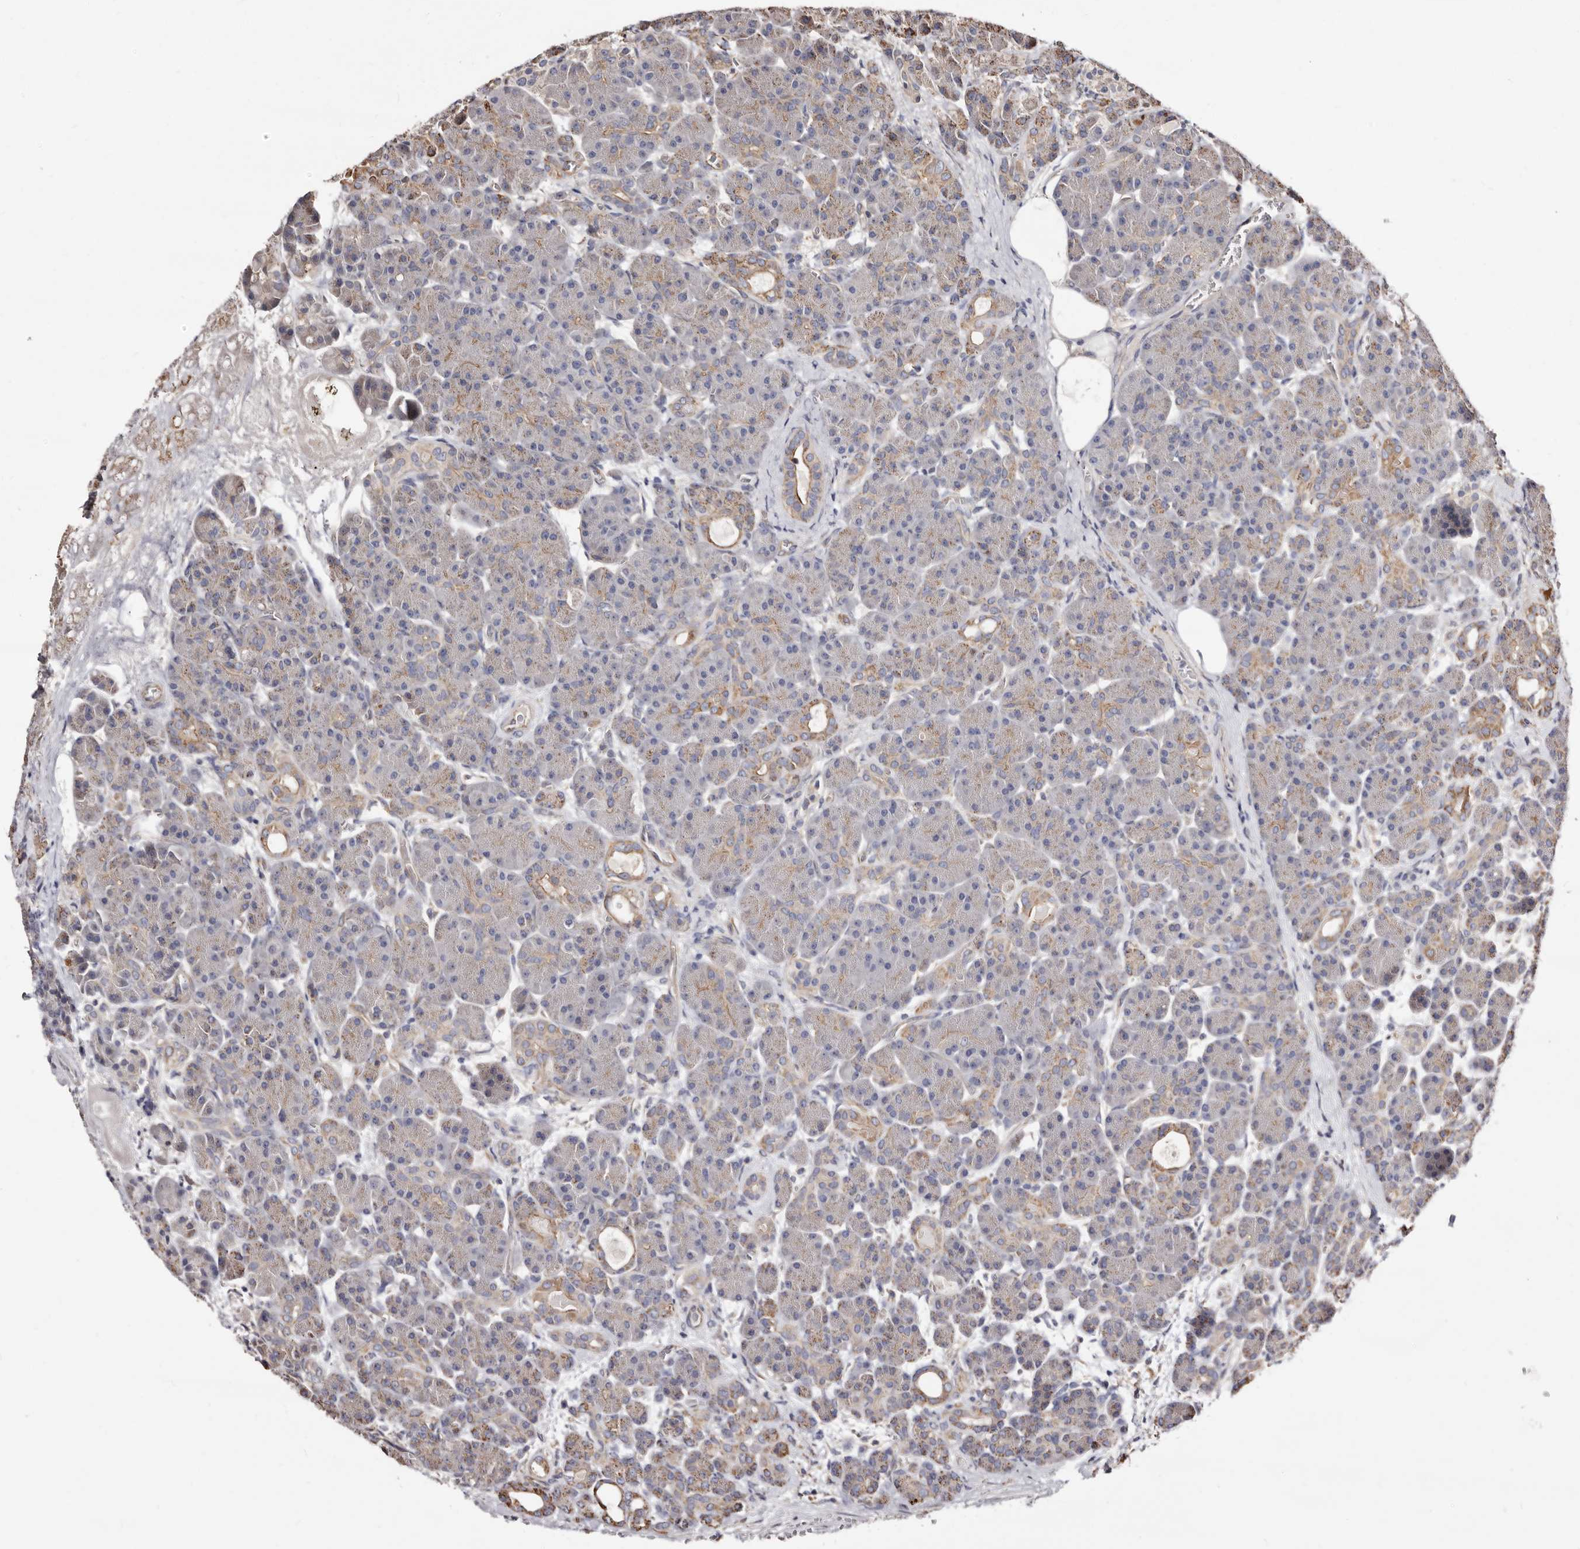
{"staining": {"intensity": "moderate", "quantity": "<25%", "location": "cytoplasmic/membranous"}, "tissue": "pancreas", "cell_type": "Exocrine glandular cells", "image_type": "normal", "snomed": [{"axis": "morphology", "description": "Normal tissue, NOS"}, {"axis": "topography", "description": "Pancreas"}], "caption": "Immunohistochemical staining of benign pancreas displays moderate cytoplasmic/membranous protein expression in about <25% of exocrine glandular cells.", "gene": "LUZP1", "patient": {"sex": "male", "age": 63}}